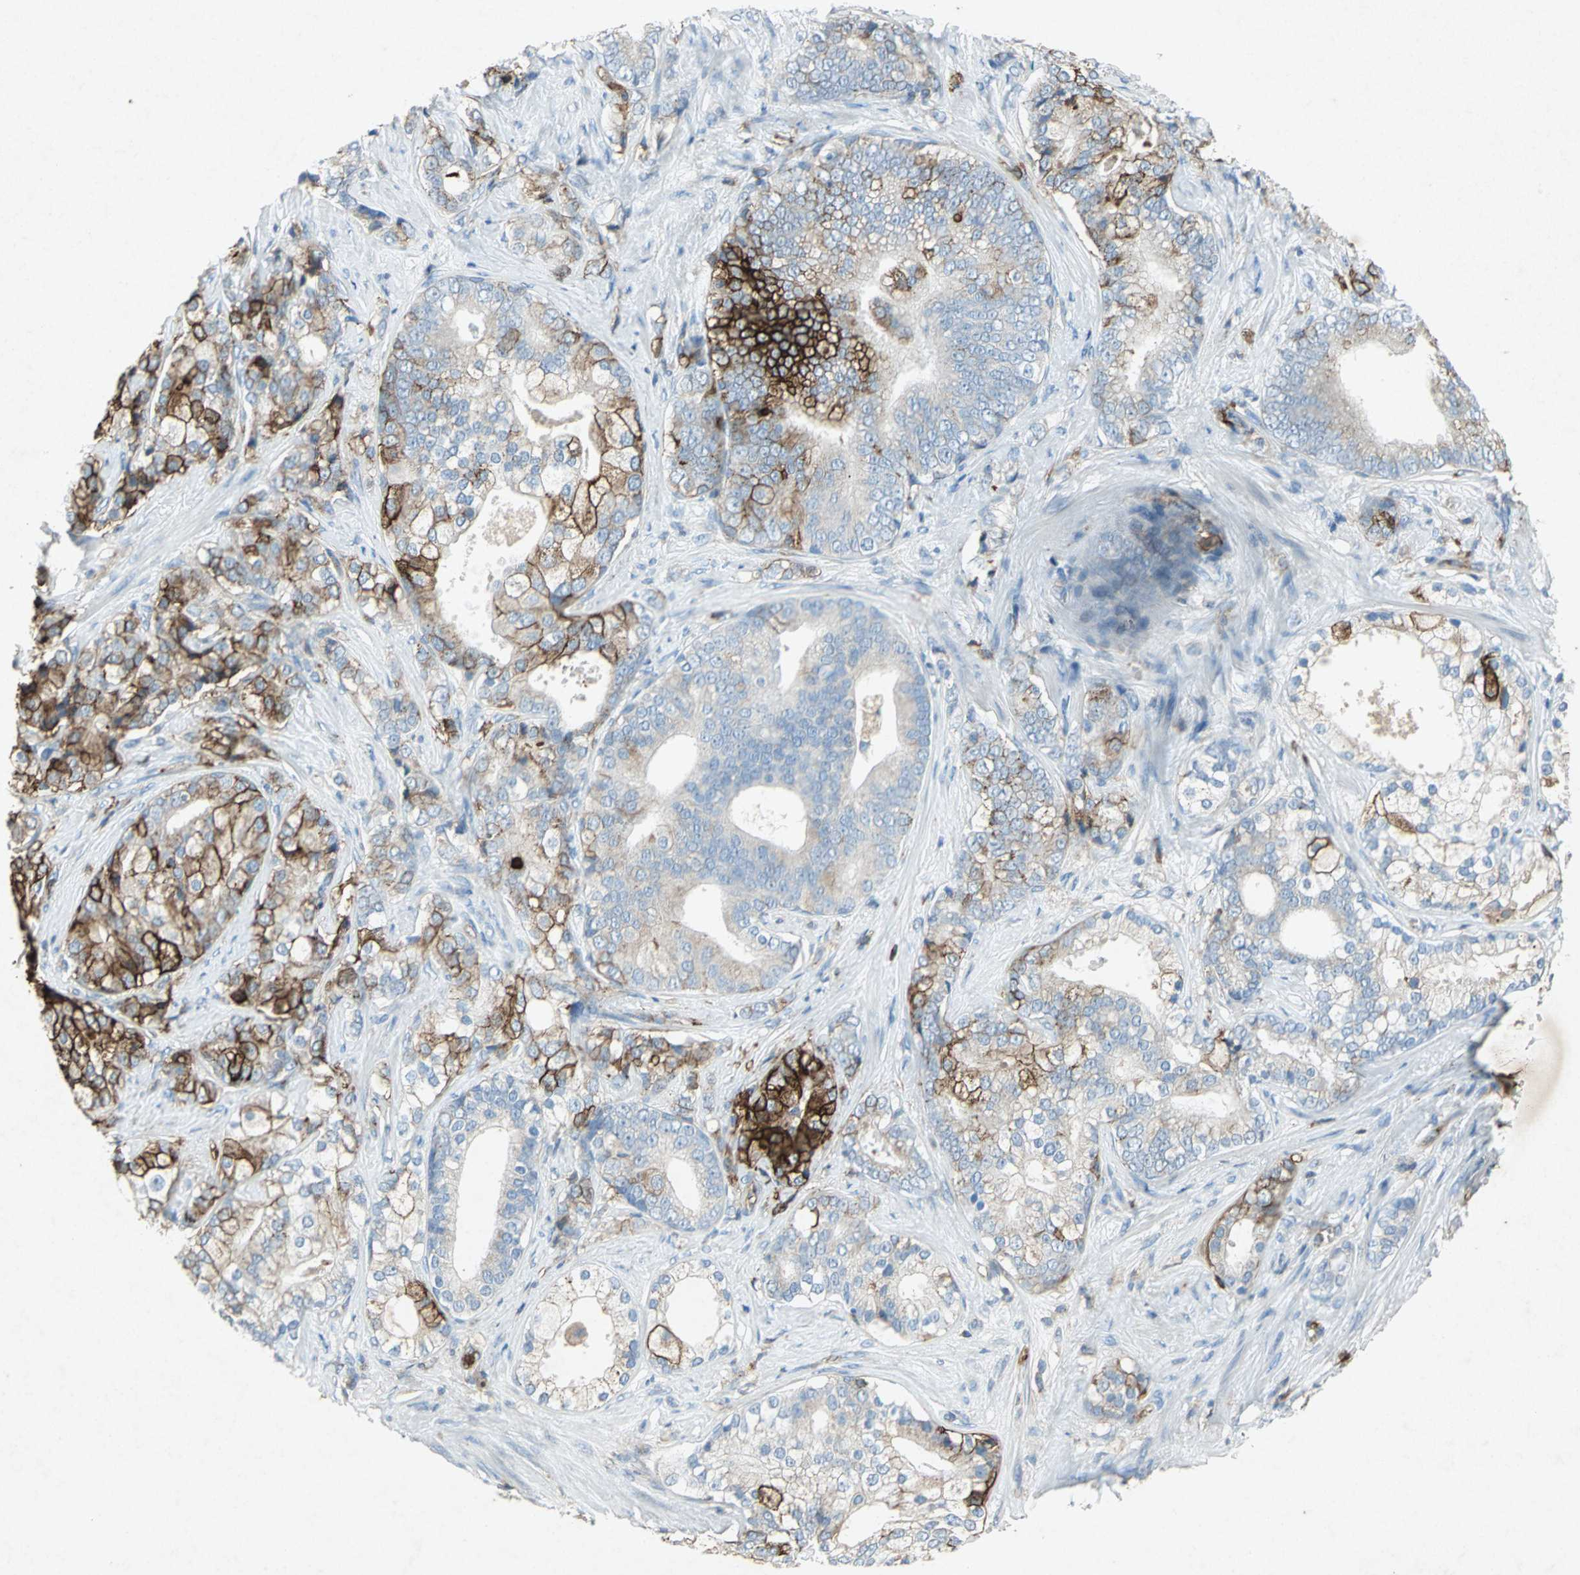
{"staining": {"intensity": "strong", "quantity": "25%-75%", "location": "cytoplasmic/membranous"}, "tissue": "prostate cancer", "cell_type": "Tumor cells", "image_type": "cancer", "snomed": [{"axis": "morphology", "description": "Adenocarcinoma, Low grade"}, {"axis": "topography", "description": "Prostate"}], "caption": "A brown stain shows strong cytoplasmic/membranous expression of a protein in prostate adenocarcinoma (low-grade) tumor cells.", "gene": "CCR6", "patient": {"sex": "male", "age": 58}}